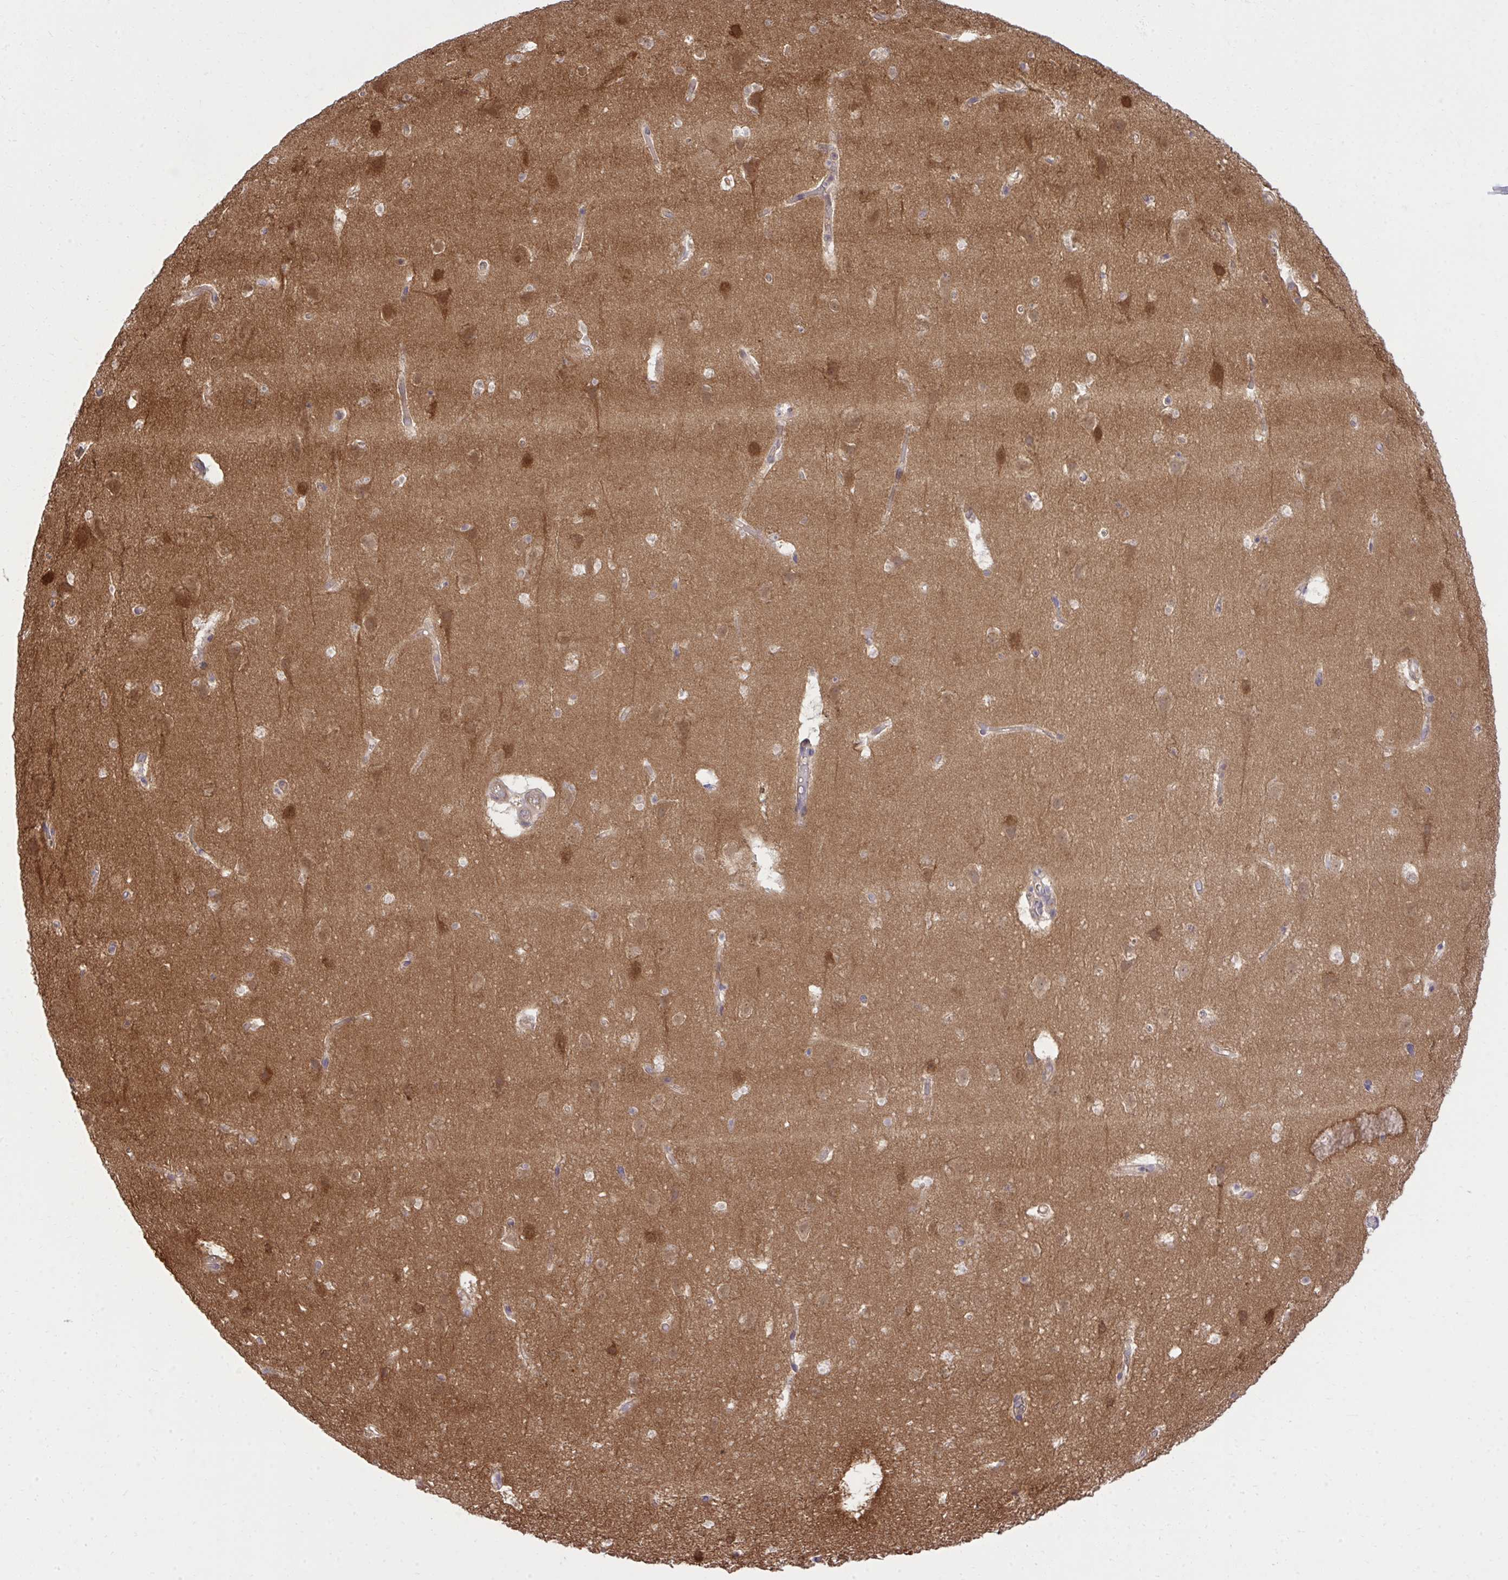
{"staining": {"intensity": "negative", "quantity": "none", "location": "none"}, "tissue": "cerebral cortex", "cell_type": "Endothelial cells", "image_type": "normal", "snomed": [{"axis": "morphology", "description": "Normal tissue, NOS"}, {"axis": "topography", "description": "Cerebral cortex"}], "caption": "Immunohistochemistry (IHC) image of benign cerebral cortex: human cerebral cortex stained with DAB reveals no significant protein staining in endothelial cells.", "gene": "PPP5C", "patient": {"sex": "female", "age": 42}}